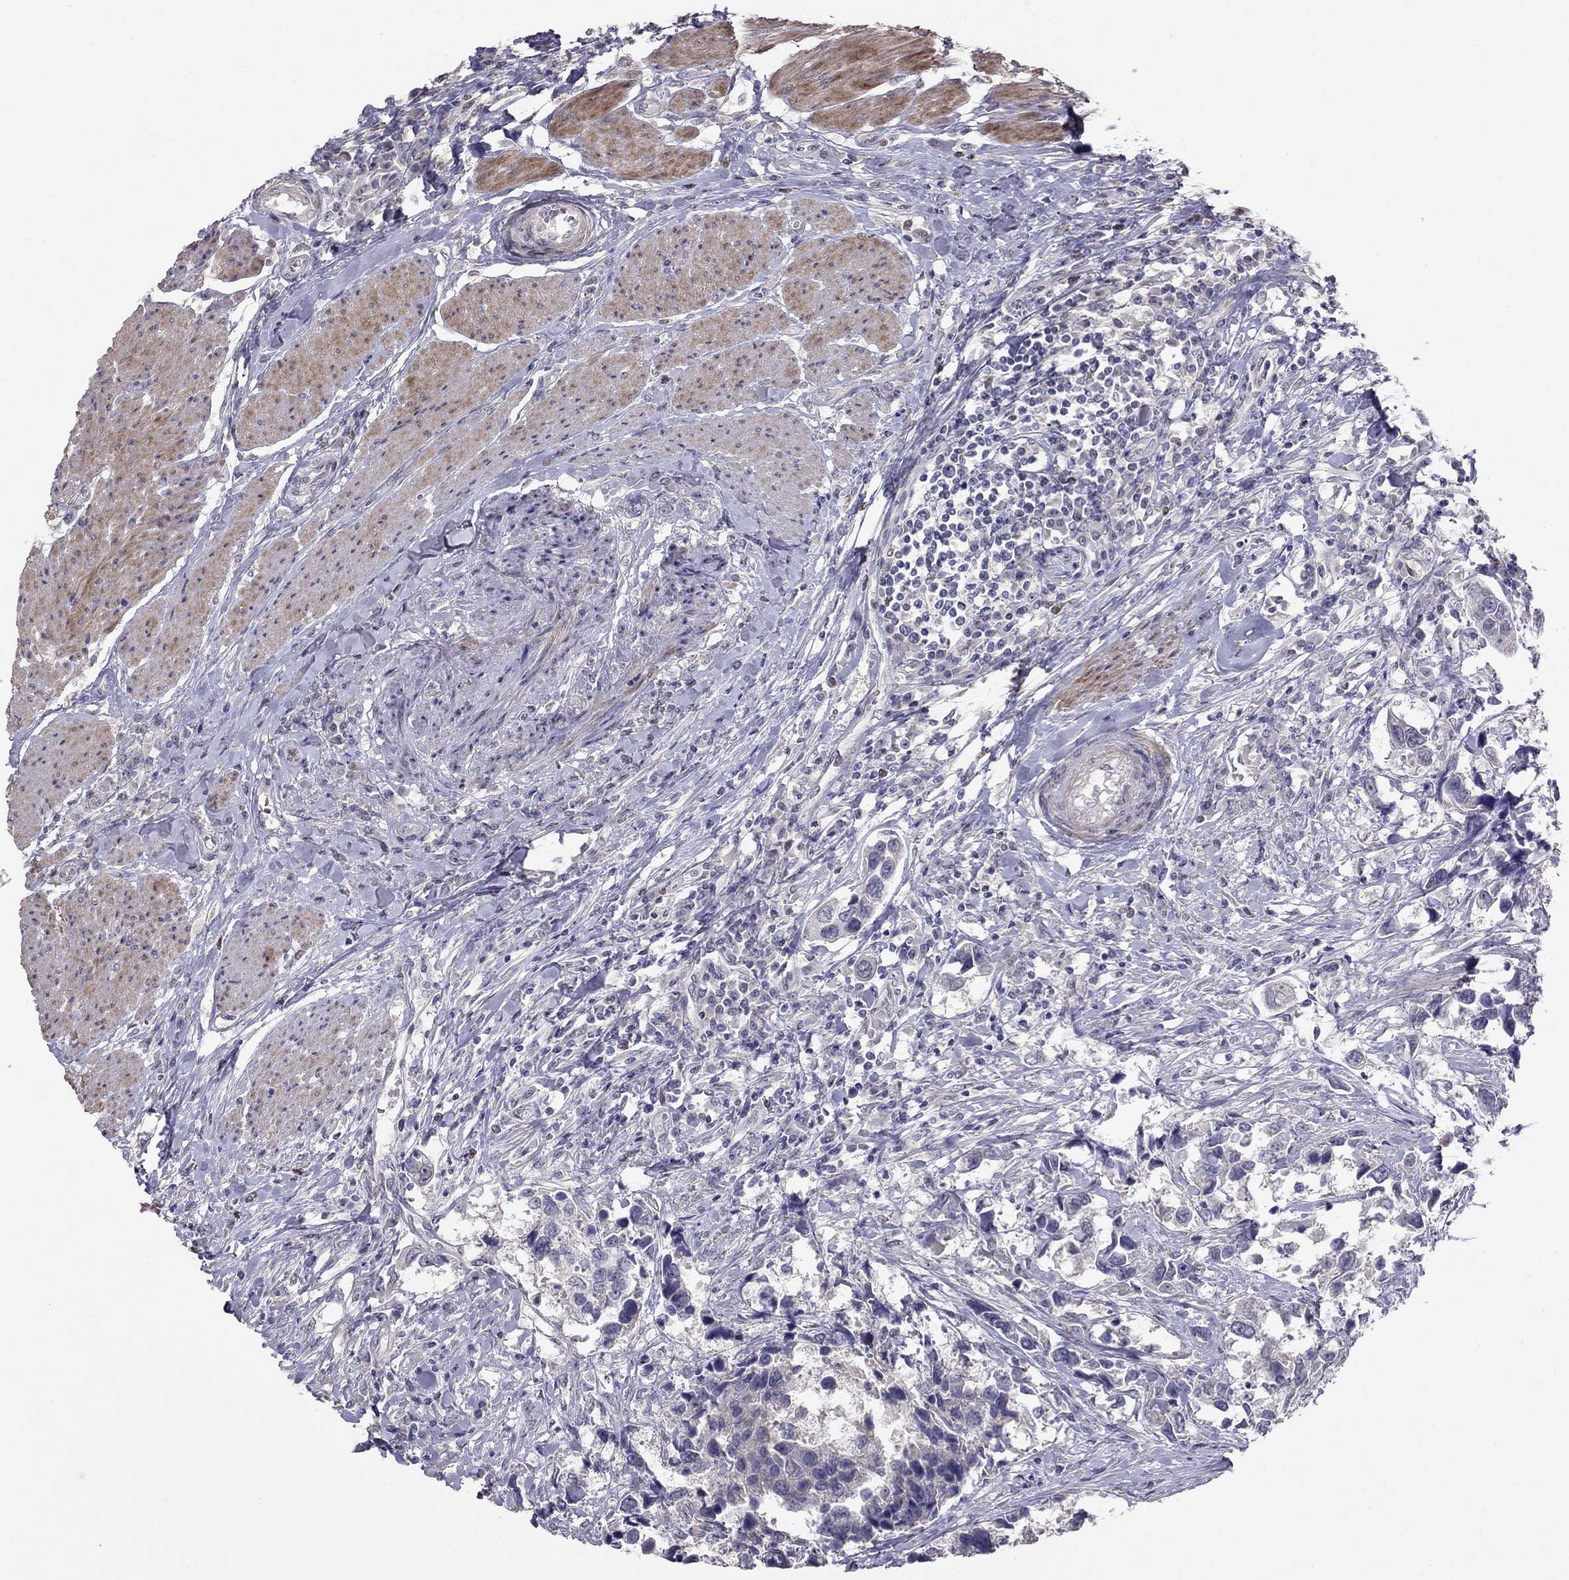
{"staining": {"intensity": "negative", "quantity": "none", "location": "none"}, "tissue": "urothelial cancer", "cell_type": "Tumor cells", "image_type": "cancer", "snomed": [{"axis": "morphology", "description": "Urothelial carcinoma, NOS"}, {"axis": "morphology", "description": "Urothelial carcinoma, High grade"}, {"axis": "topography", "description": "Urinary bladder"}], "caption": "Histopathology image shows no significant protein positivity in tumor cells of high-grade urothelial carcinoma. Brightfield microscopy of immunohistochemistry (IHC) stained with DAB (brown) and hematoxylin (blue), captured at high magnification.", "gene": "LRRC39", "patient": {"sex": "male", "age": 63}}